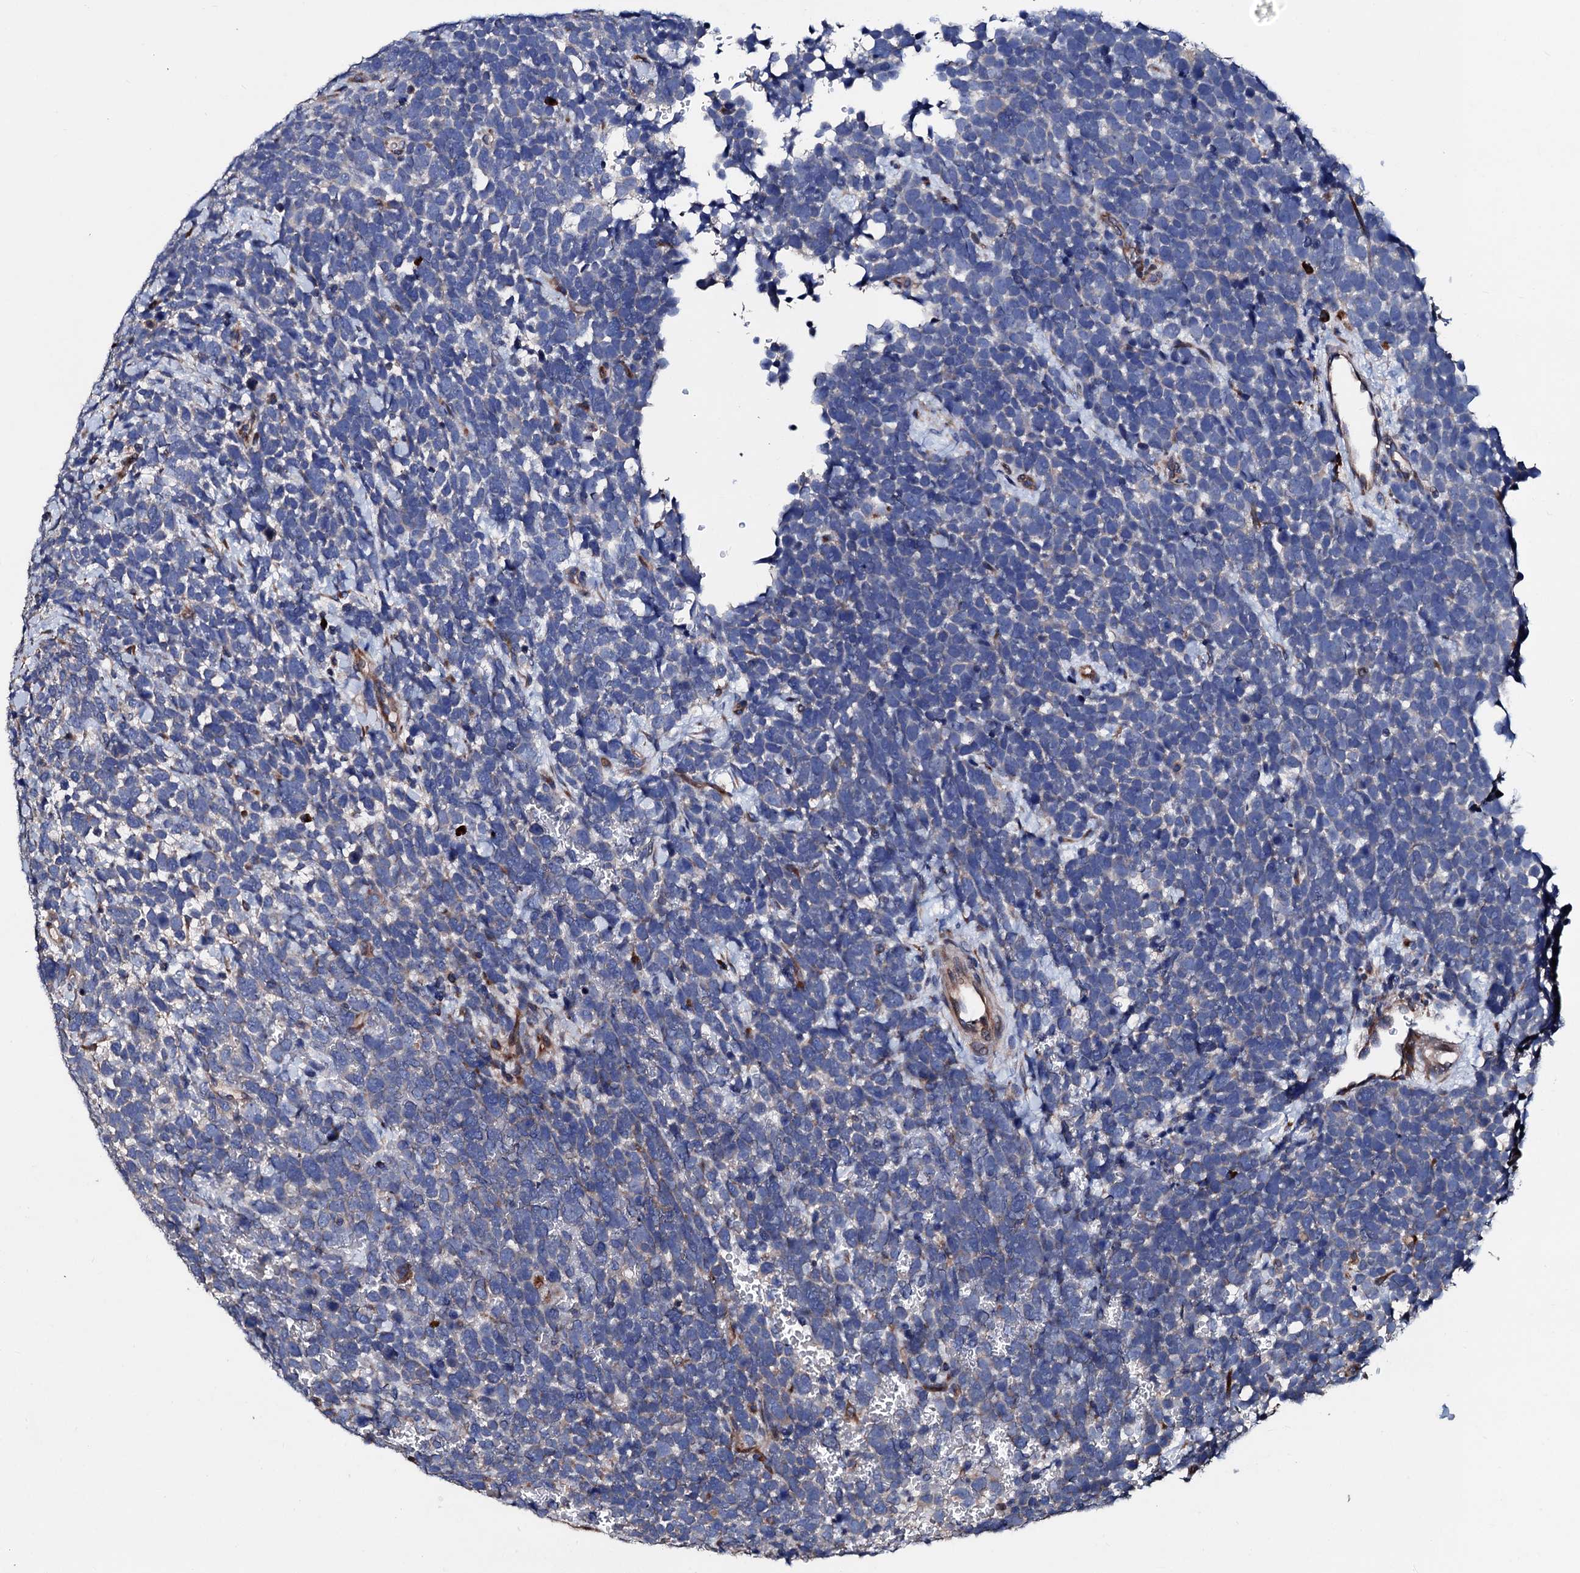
{"staining": {"intensity": "negative", "quantity": "none", "location": "none"}, "tissue": "urothelial cancer", "cell_type": "Tumor cells", "image_type": "cancer", "snomed": [{"axis": "morphology", "description": "Urothelial carcinoma, High grade"}, {"axis": "topography", "description": "Urinary bladder"}], "caption": "A histopathology image of human urothelial carcinoma (high-grade) is negative for staining in tumor cells. (Brightfield microscopy of DAB (3,3'-diaminobenzidine) immunohistochemistry (IHC) at high magnification).", "gene": "AKAP11", "patient": {"sex": "female", "age": 82}}